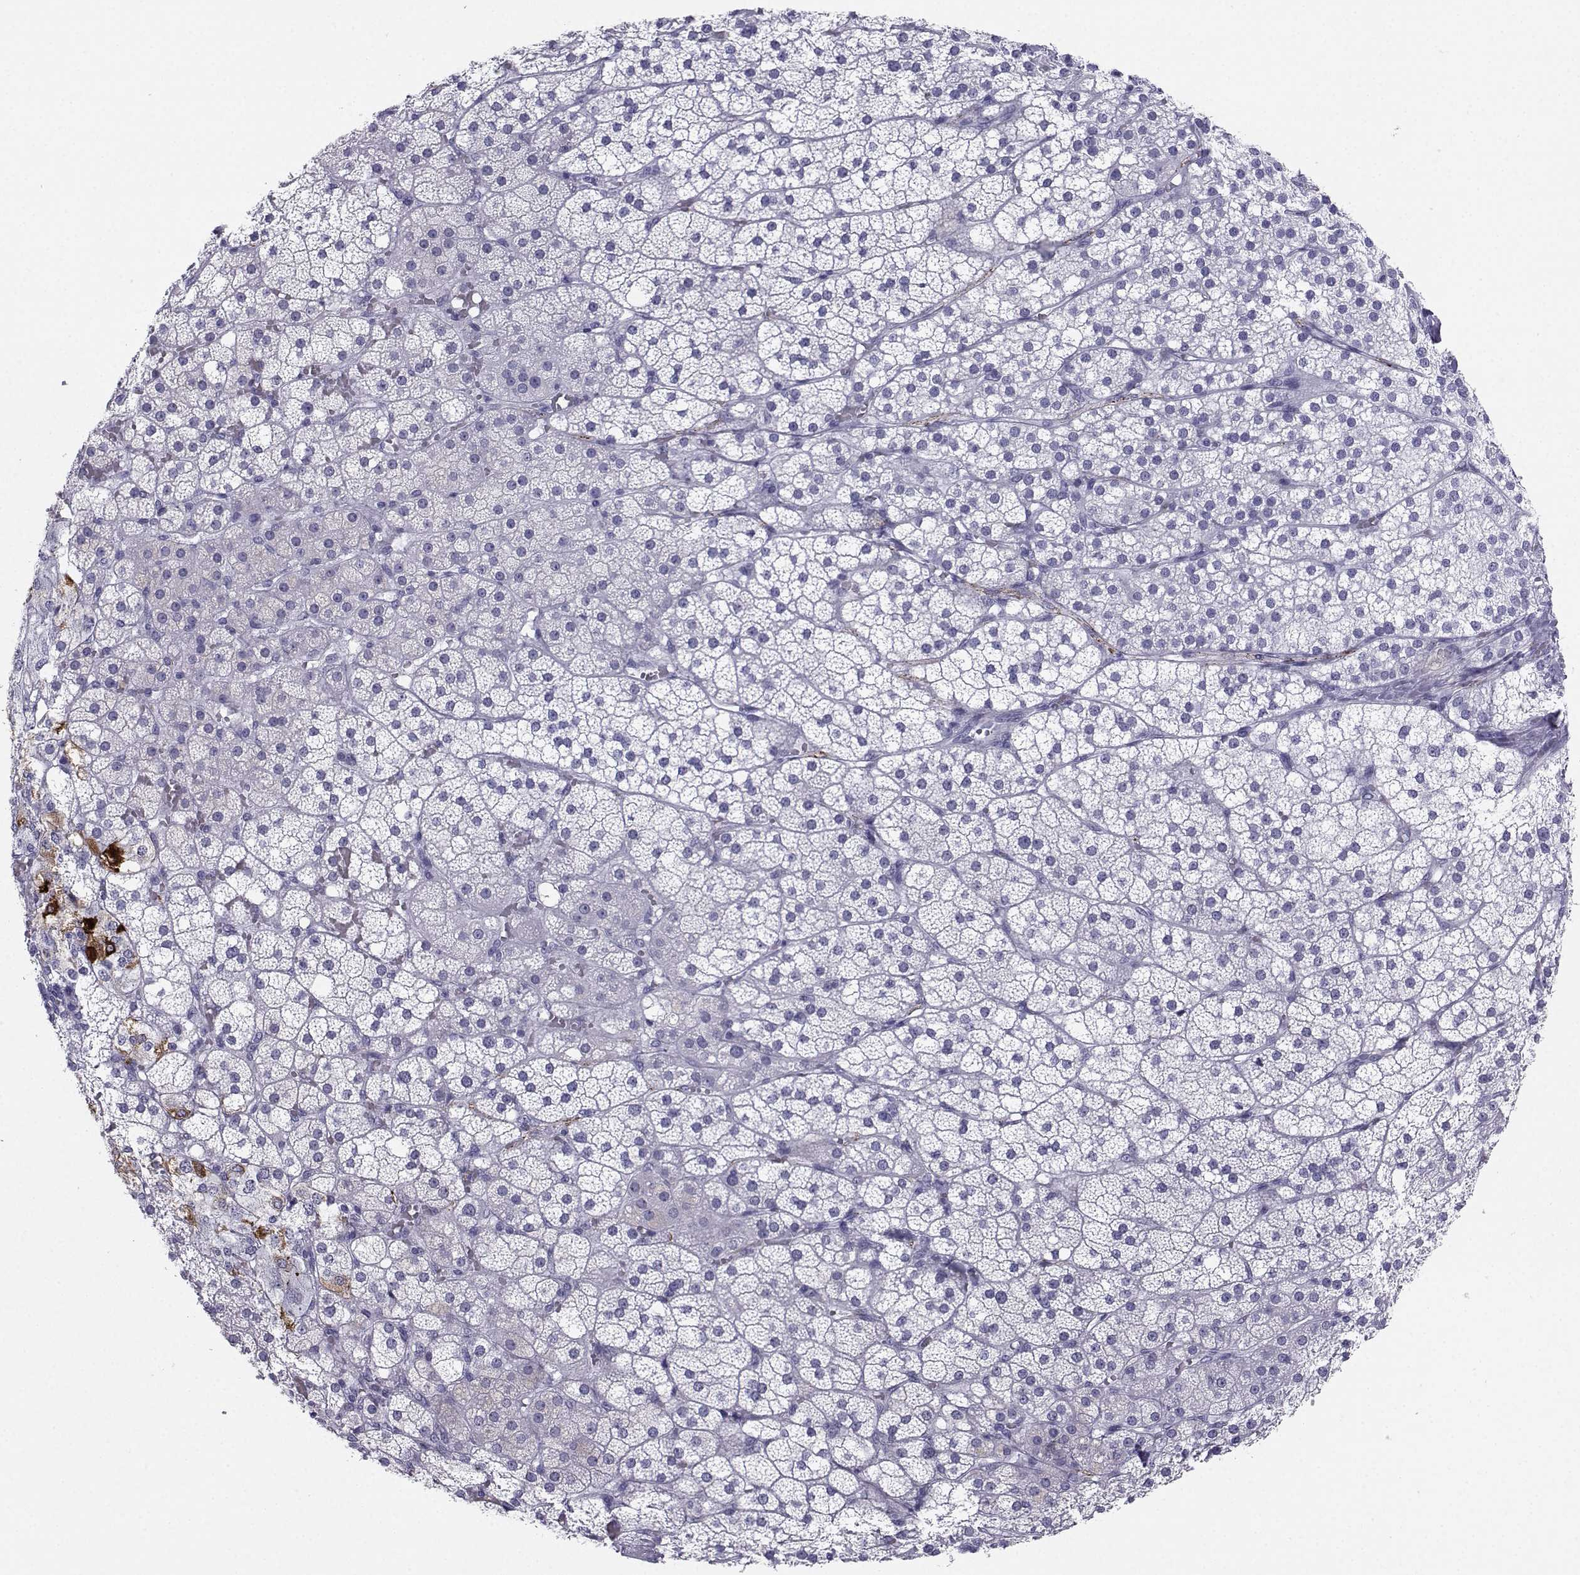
{"staining": {"intensity": "strong", "quantity": "<25%", "location": "cytoplasmic/membranous"}, "tissue": "adrenal gland", "cell_type": "Glandular cells", "image_type": "normal", "snomed": [{"axis": "morphology", "description": "Normal tissue, NOS"}, {"axis": "topography", "description": "Adrenal gland"}], "caption": "Immunohistochemistry of benign human adrenal gland displays medium levels of strong cytoplasmic/membranous positivity in about <25% of glandular cells.", "gene": "SST", "patient": {"sex": "male", "age": 53}}